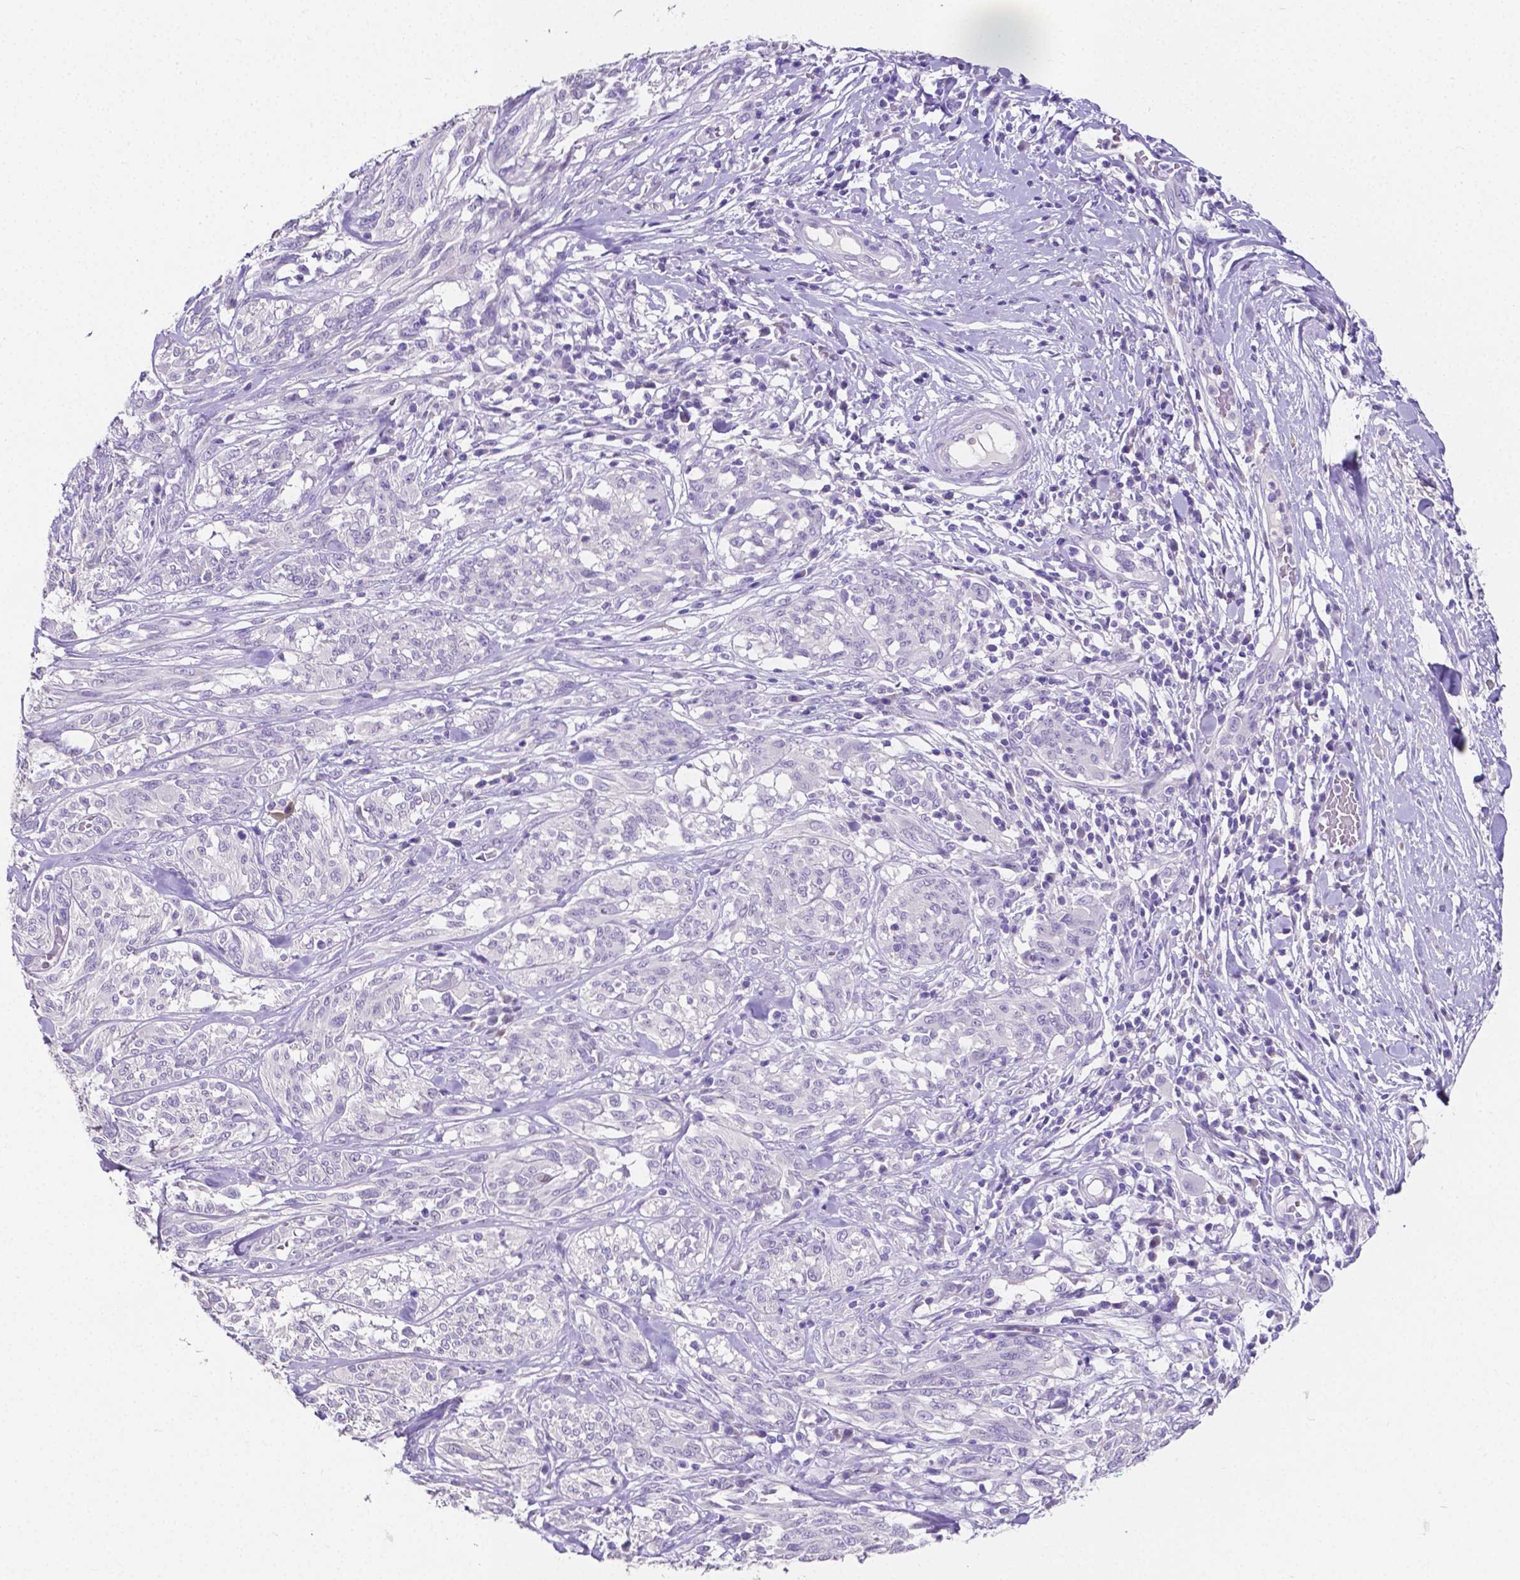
{"staining": {"intensity": "negative", "quantity": "none", "location": "none"}, "tissue": "melanoma", "cell_type": "Tumor cells", "image_type": "cancer", "snomed": [{"axis": "morphology", "description": "Malignant melanoma, NOS"}, {"axis": "topography", "description": "Skin"}], "caption": "Immunohistochemistry (IHC) of melanoma reveals no staining in tumor cells.", "gene": "SLC22A2", "patient": {"sex": "female", "age": 91}}